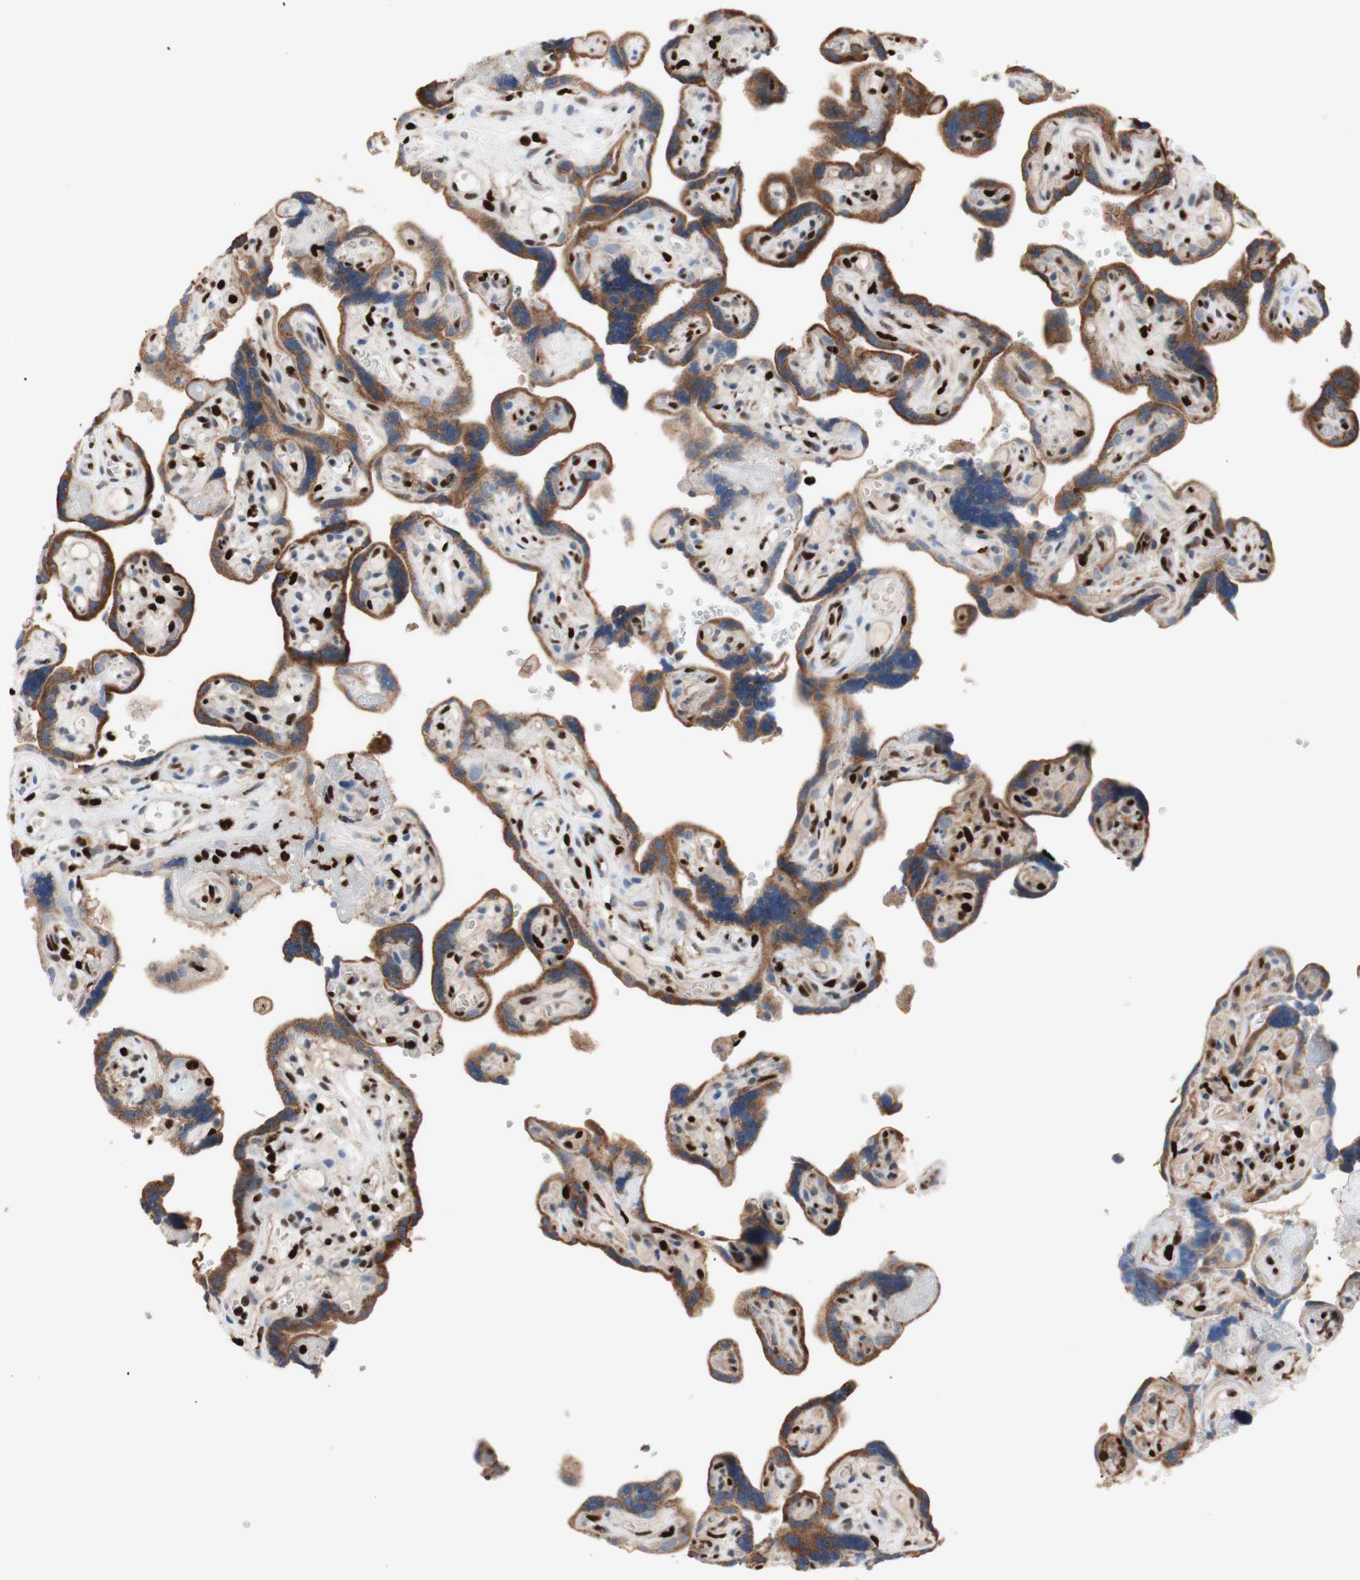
{"staining": {"intensity": "weak", "quantity": ">75%", "location": "cytoplasmic/membranous"}, "tissue": "placenta", "cell_type": "Decidual cells", "image_type": "normal", "snomed": [{"axis": "morphology", "description": "Normal tissue, NOS"}, {"axis": "topography", "description": "Placenta"}], "caption": "Benign placenta reveals weak cytoplasmic/membranous positivity in about >75% of decidual cells, visualized by immunohistochemistry.", "gene": "EED", "patient": {"sex": "female", "age": 30}}